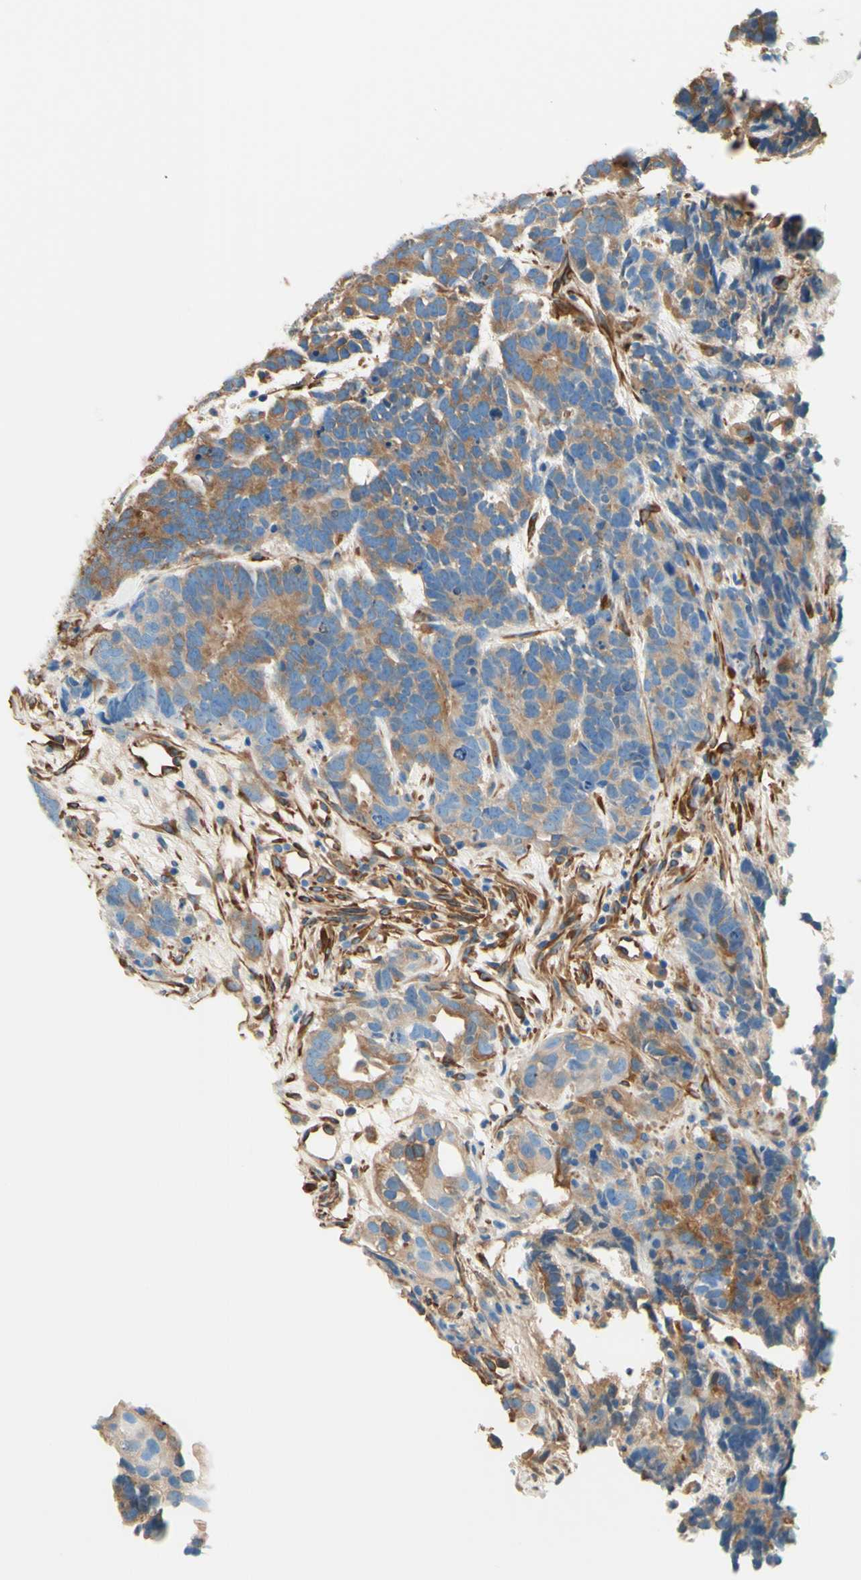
{"staining": {"intensity": "moderate", "quantity": ">75%", "location": "cytoplasmic/membranous"}, "tissue": "testis cancer", "cell_type": "Tumor cells", "image_type": "cancer", "snomed": [{"axis": "morphology", "description": "Carcinoma, Embryonal, NOS"}, {"axis": "topography", "description": "Testis"}], "caption": "Protein positivity by IHC shows moderate cytoplasmic/membranous expression in approximately >75% of tumor cells in testis cancer. (Brightfield microscopy of DAB IHC at high magnification).", "gene": "DPYSL3", "patient": {"sex": "male", "age": 26}}